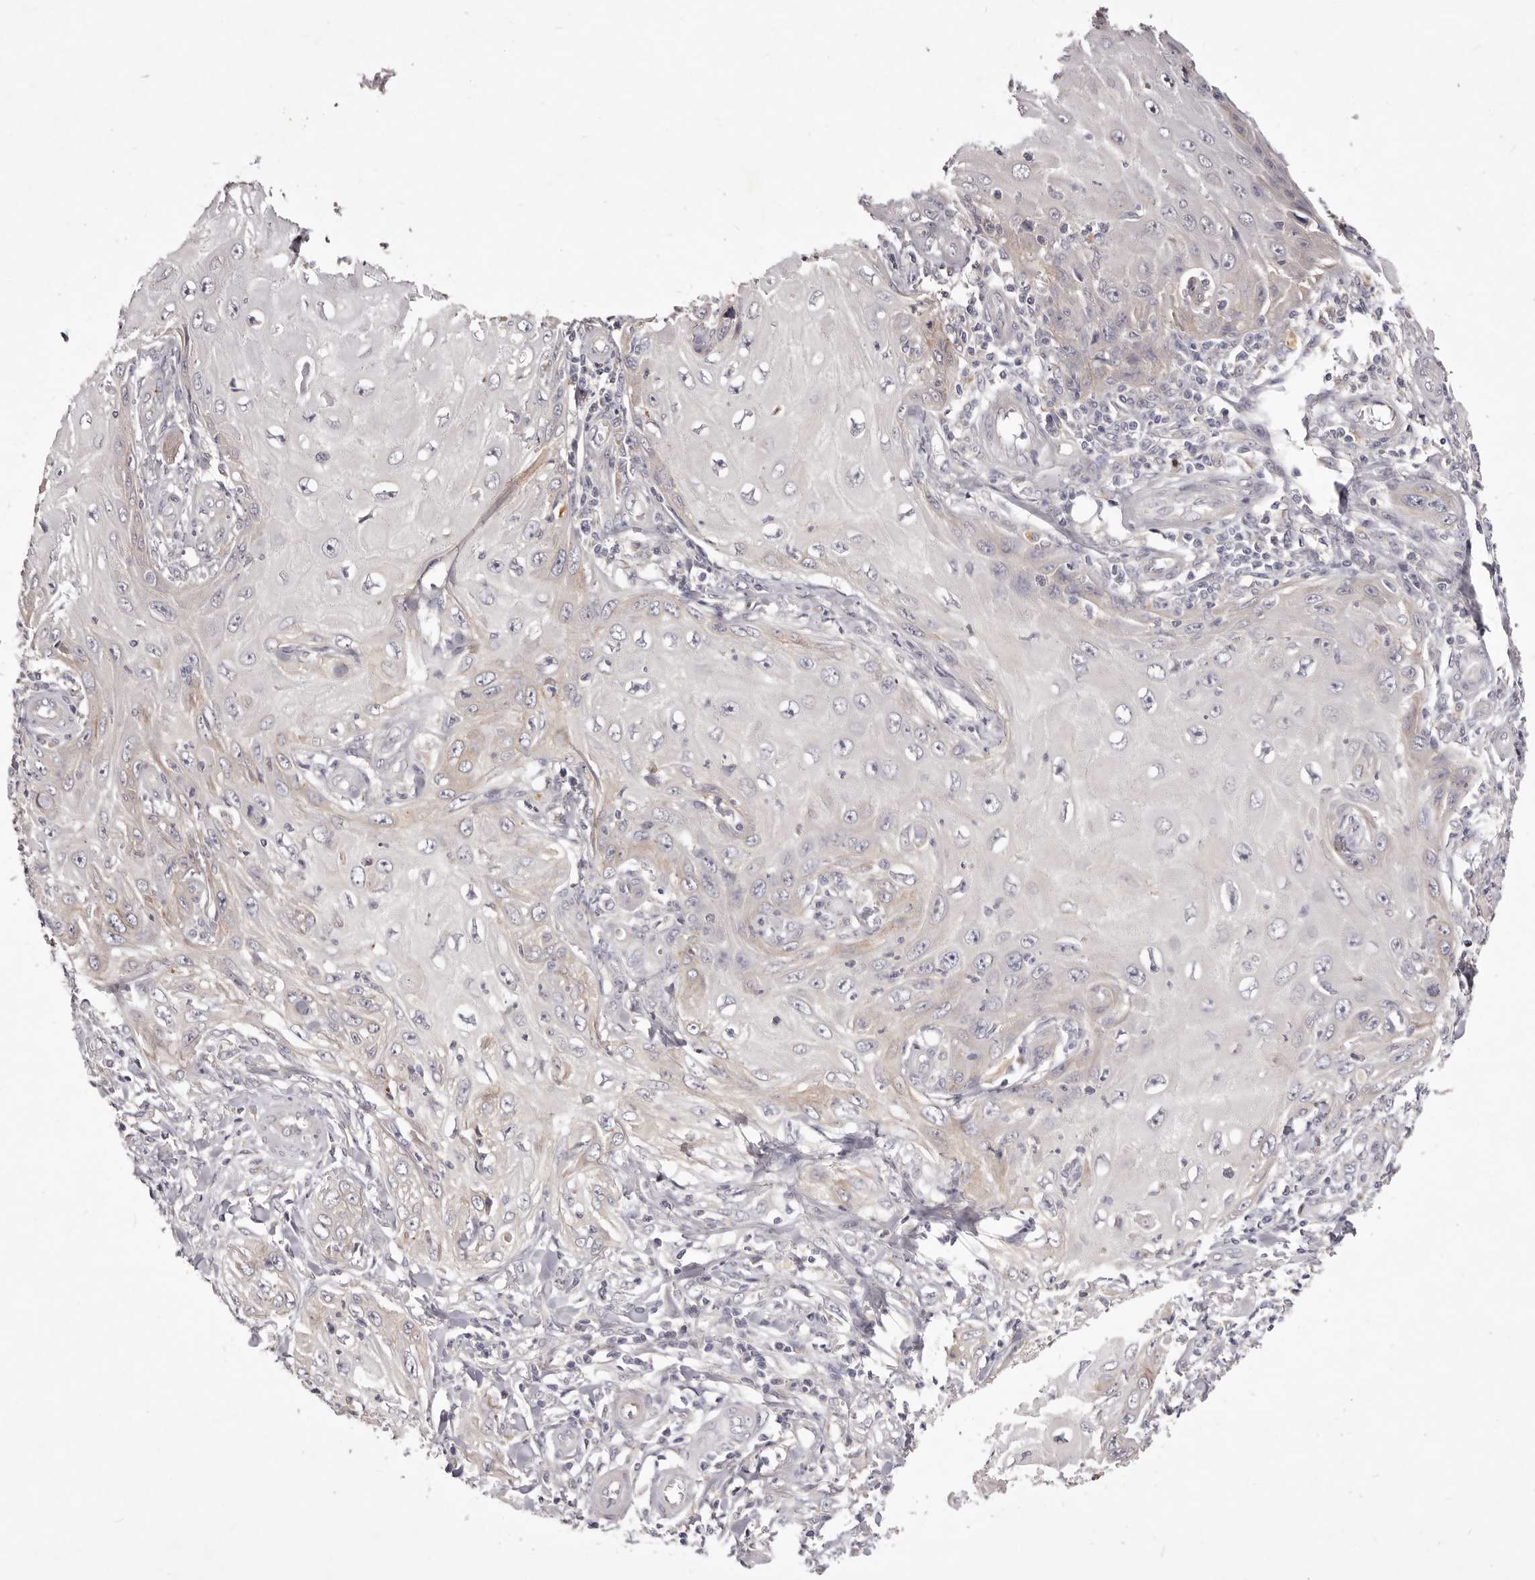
{"staining": {"intensity": "weak", "quantity": "<25%", "location": "cytoplasmic/membranous"}, "tissue": "skin cancer", "cell_type": "Tumor cells", "image_type": "cancer", "snomed": [{"axis": "morphology", "description": "Squamous cell carcinoma, NOS"}, {"axis": "topography", "description": "Skin"}], "caption": "Immunohistochemical staining of human squamous cell carcinoma (skin) reveals no significant staining in tumor cells.", "gene": "GARNL3", "patient": {"sex": "female", "age": 73}}